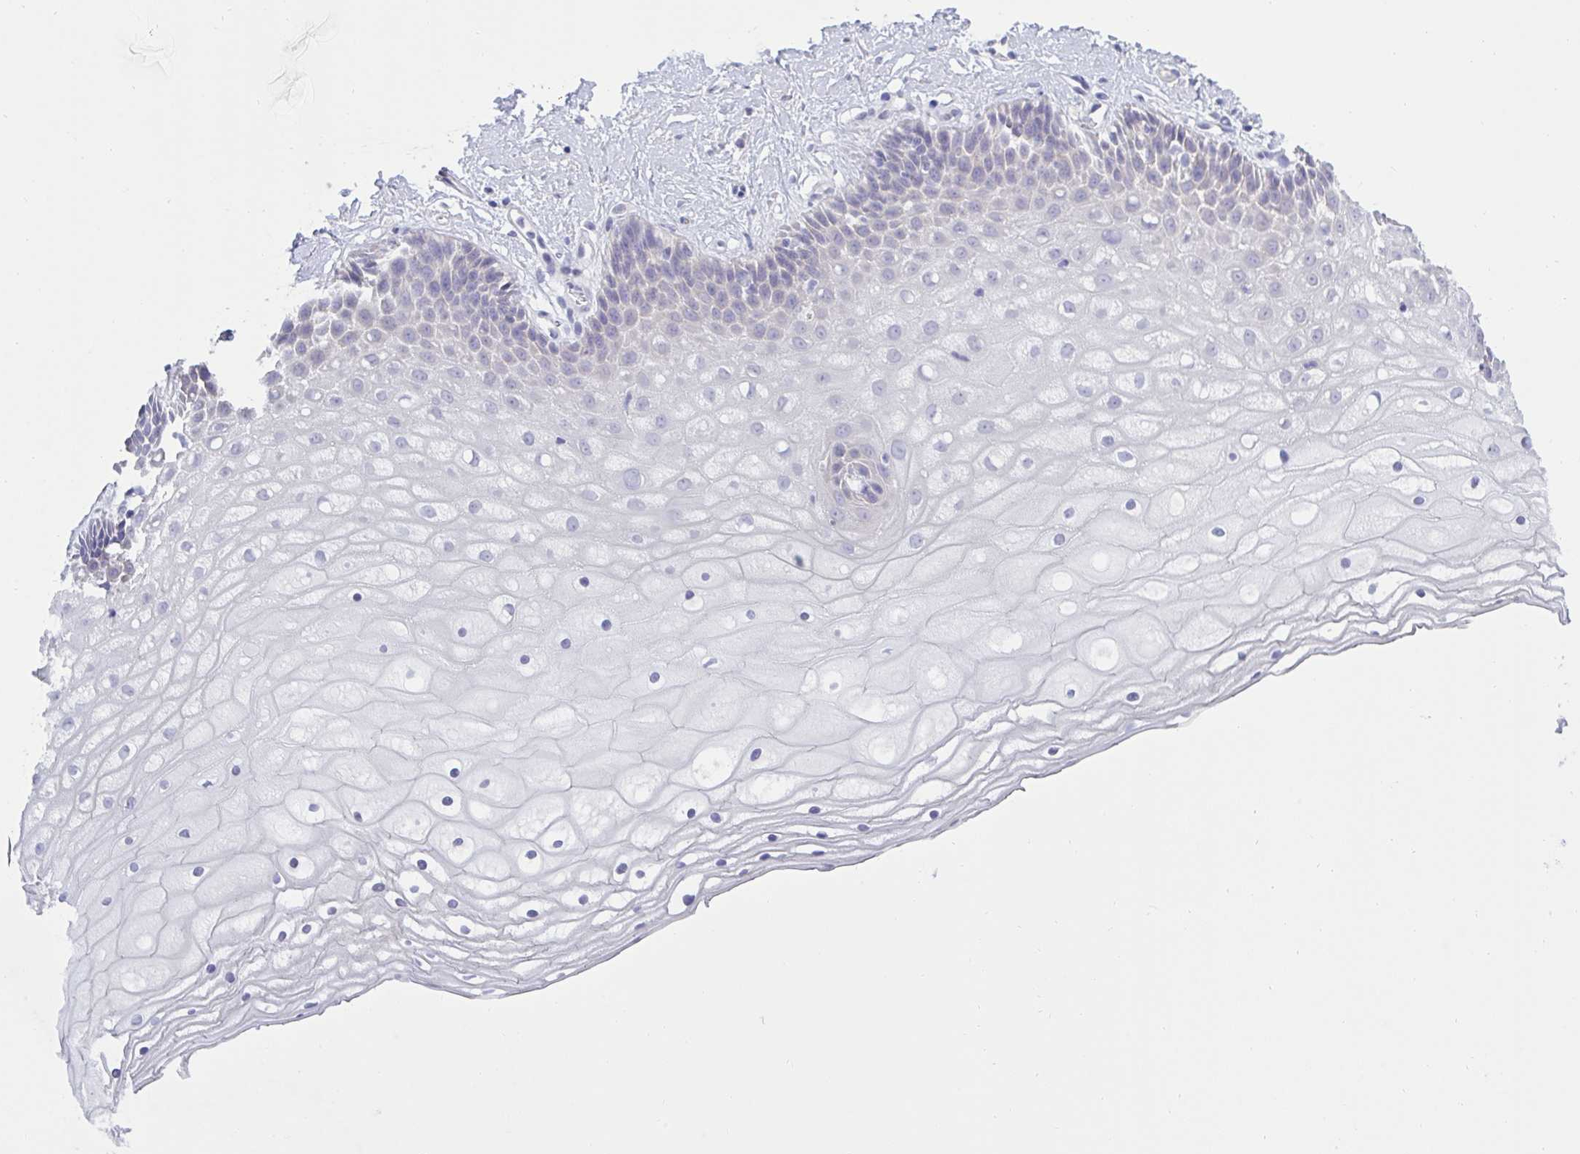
{"staining": {"intensity": "negative", "quantity": "none", "location": "none"}, "tissue": "cervix", "cell_type": "Glandular cells", "image_type": "normal", "snomed": [{"axis": "morphology", "description": "Normal tissue, NOS"}, {"axis": "topography", "description": "Cervix"}], "caption": "Immunohistochemistry photomicrograph of unremarkable cervix stained for a protein (brown), which shows no expression in glandular cells.", "gene": "CHMP5", "patient": {"sex": "female", "age": 36}}